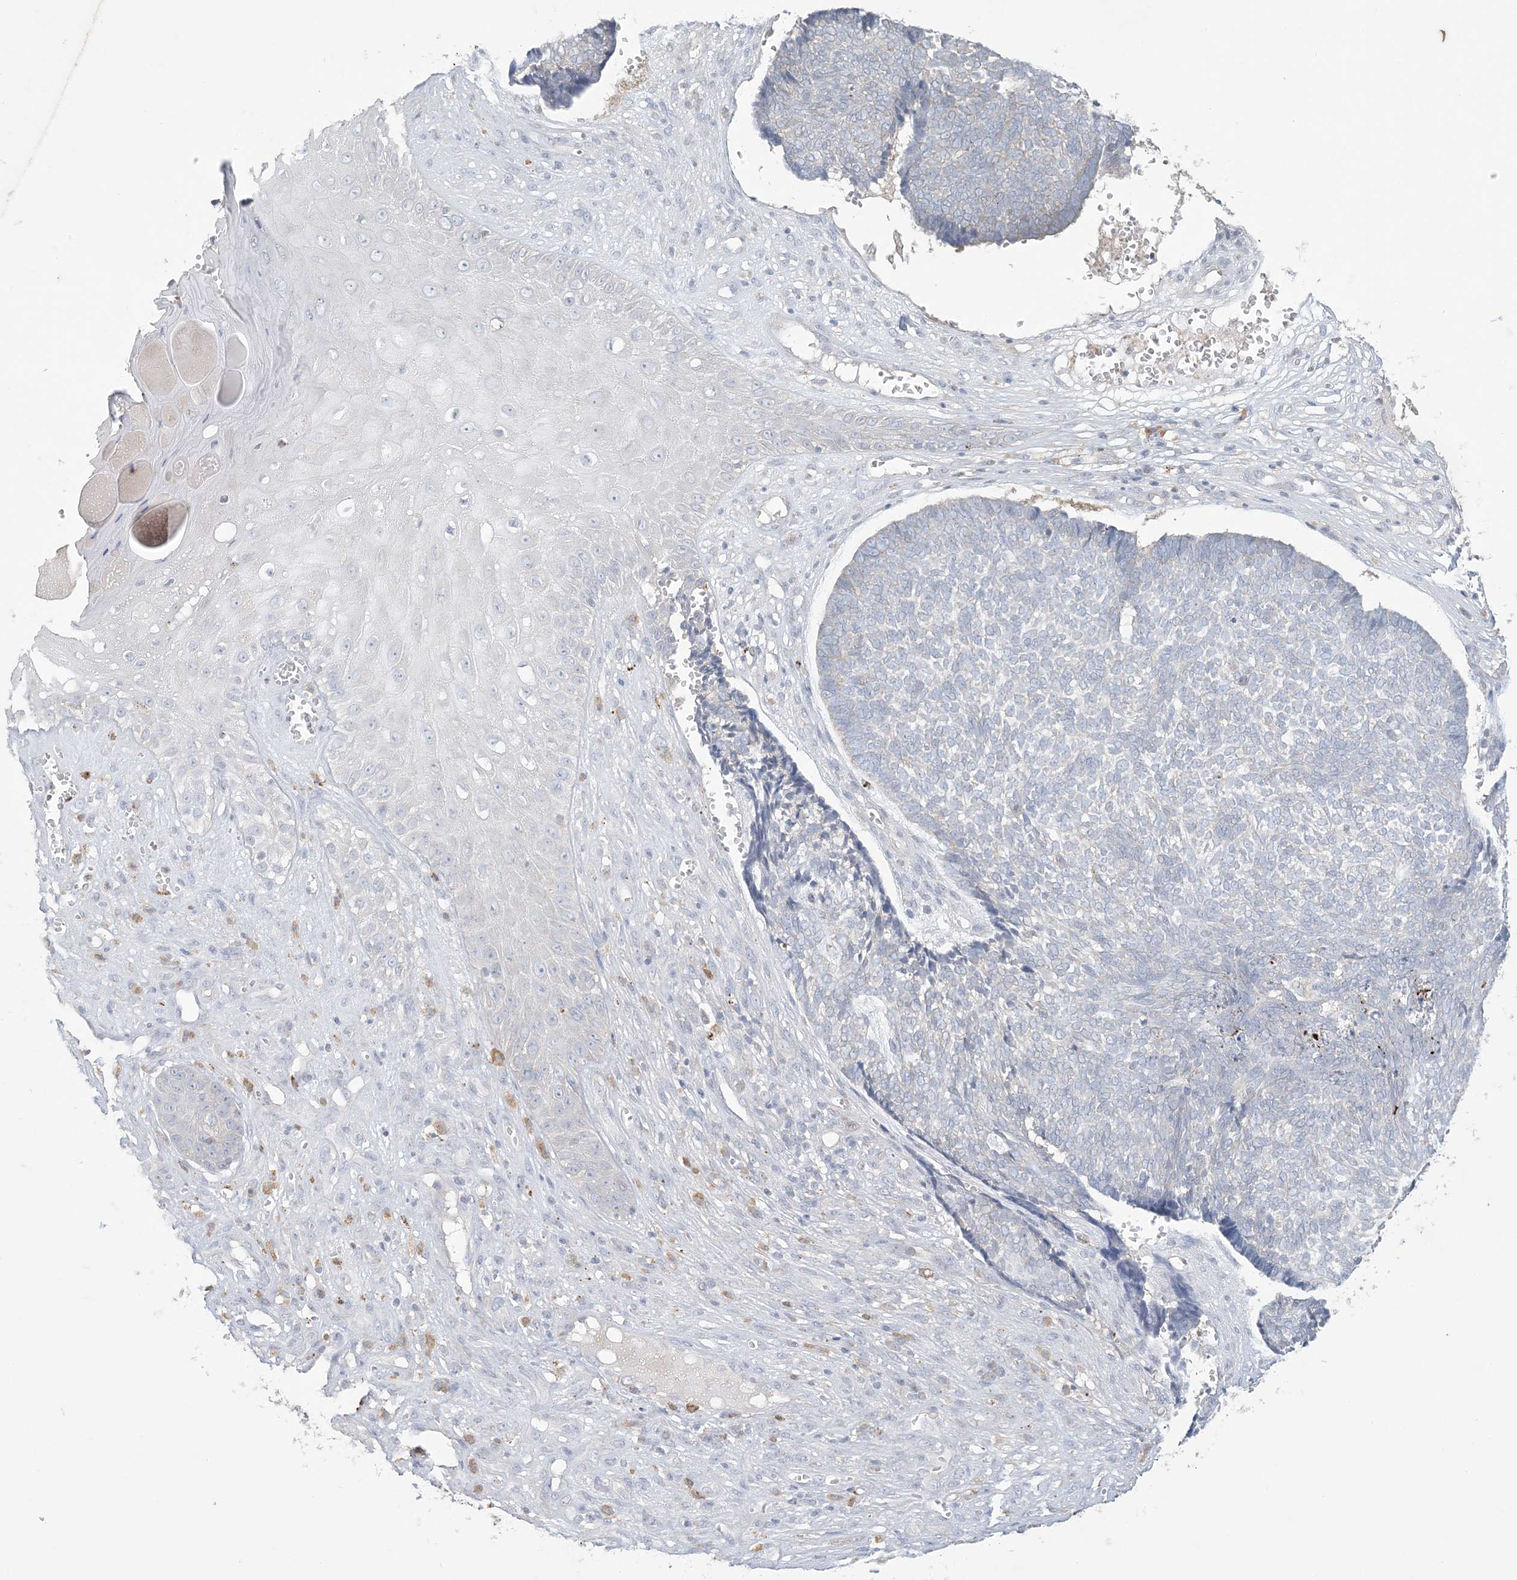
{"staining": {"intensity": "negative", "quantity": "none", "location": "none"}, "tissue": "skin cancer", "cell_type": "Tumor cells", "image_type": "cancer", "snomed": [{"axis": "morphology", "description": "Basal cell carcinoma"}, {"axis": "topography", "description": "Skin"}], "caption": "Human skin basal cell carcinoma stained for a protein using IHC exhibits no positivity in tumor cells.", "gene": "KIF3A", "patient": {"sex": "male", "age": 84}}